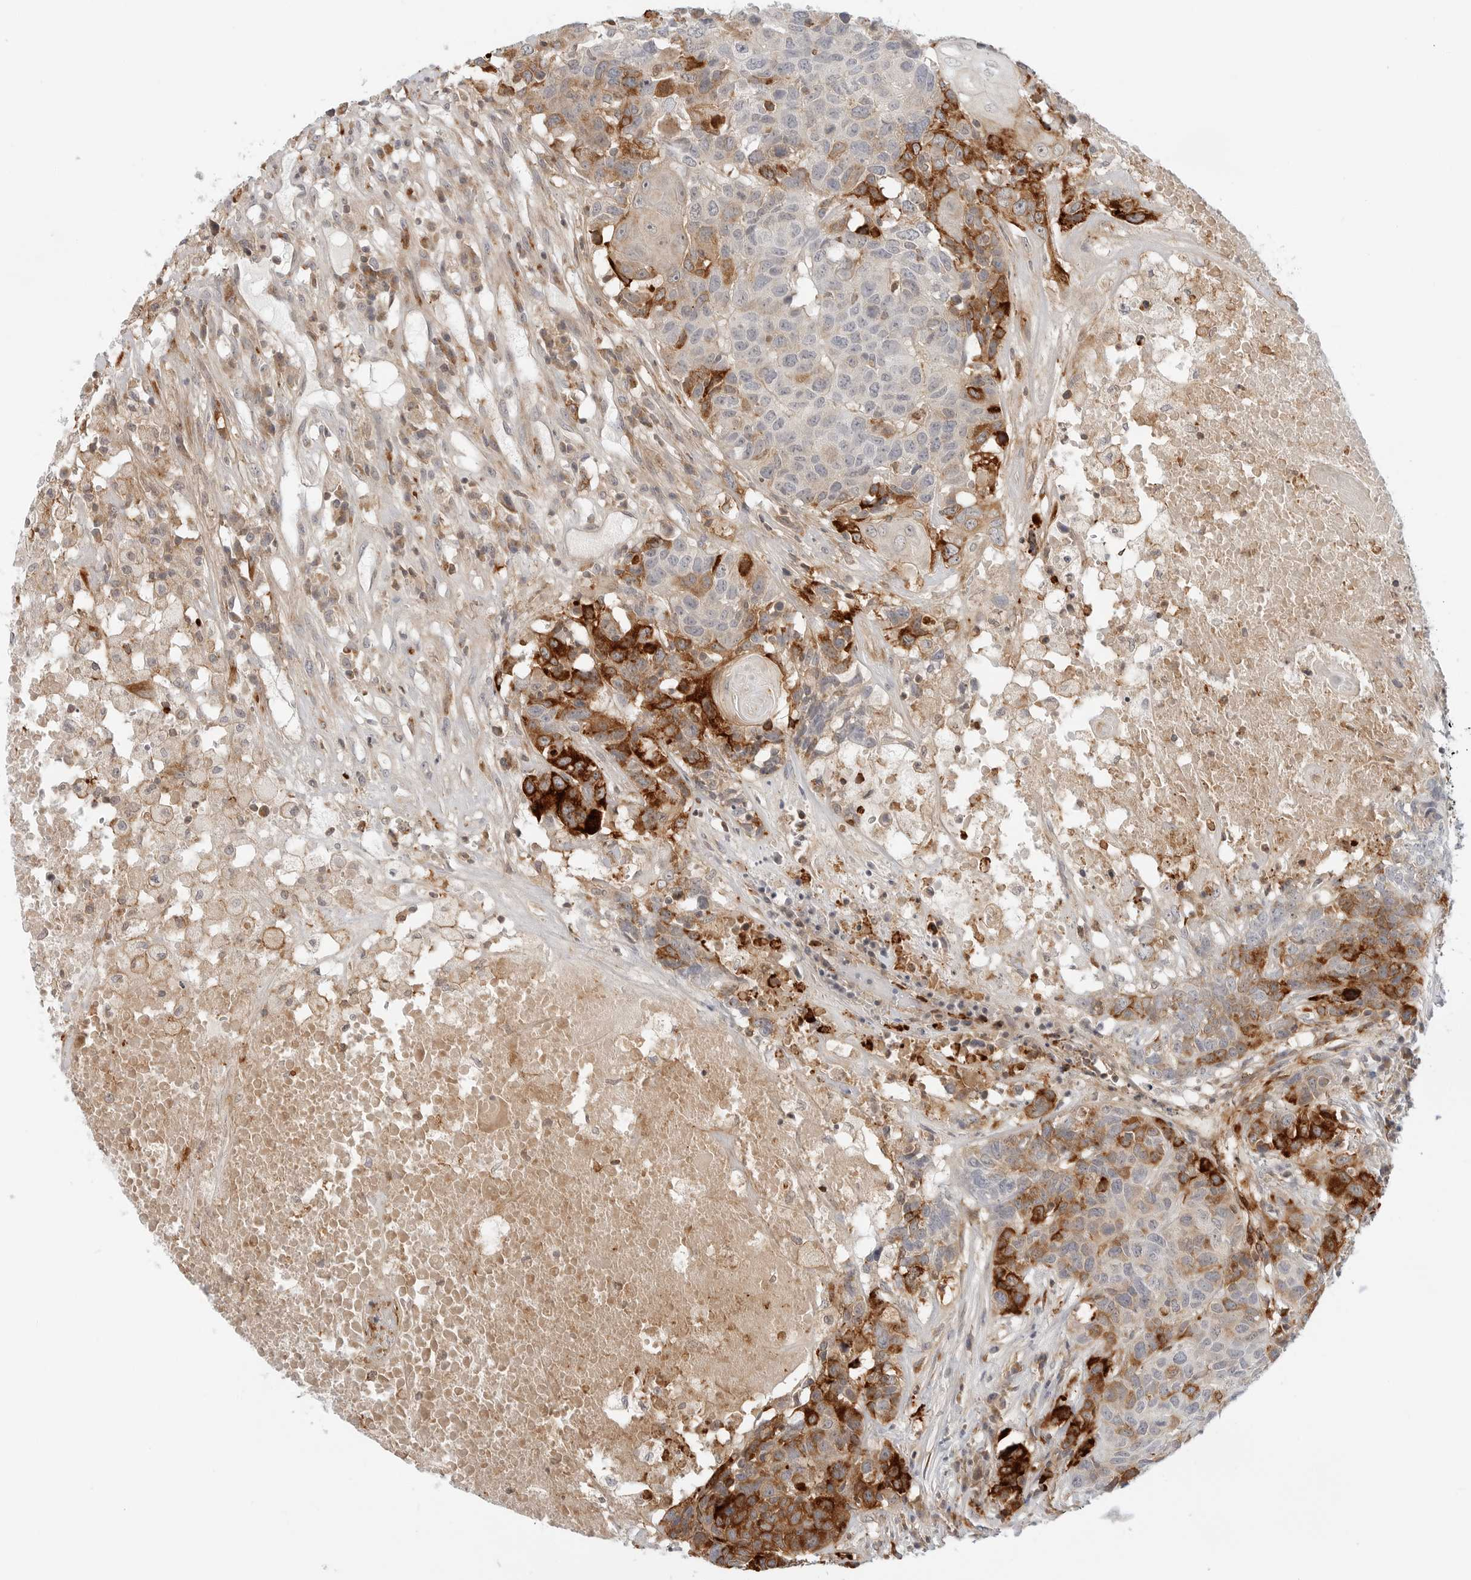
{"staining": {"intensity": "strong", "quantity": "25%-75%", "location": "cytoplasmic/membranous"}, "tissue": "head and neck cancer", "cell_type": "Tumor cells", "image_type": "cancer", "snomed": [{"axis": "morphology", "description": "Squamous cell carcinoma, NOS"}, {"axis": "topography", "description": "Head-Neck"}], "caption": "Brown immunohistochemical staining in human squamous cell carcinoma (head and neck) displays strong cytoplasmic/membranous staining in approximately 25%-75% of tumor cells.", "gene": "C1QTNF1", "patient": {"sex": "male", "age": 66}}